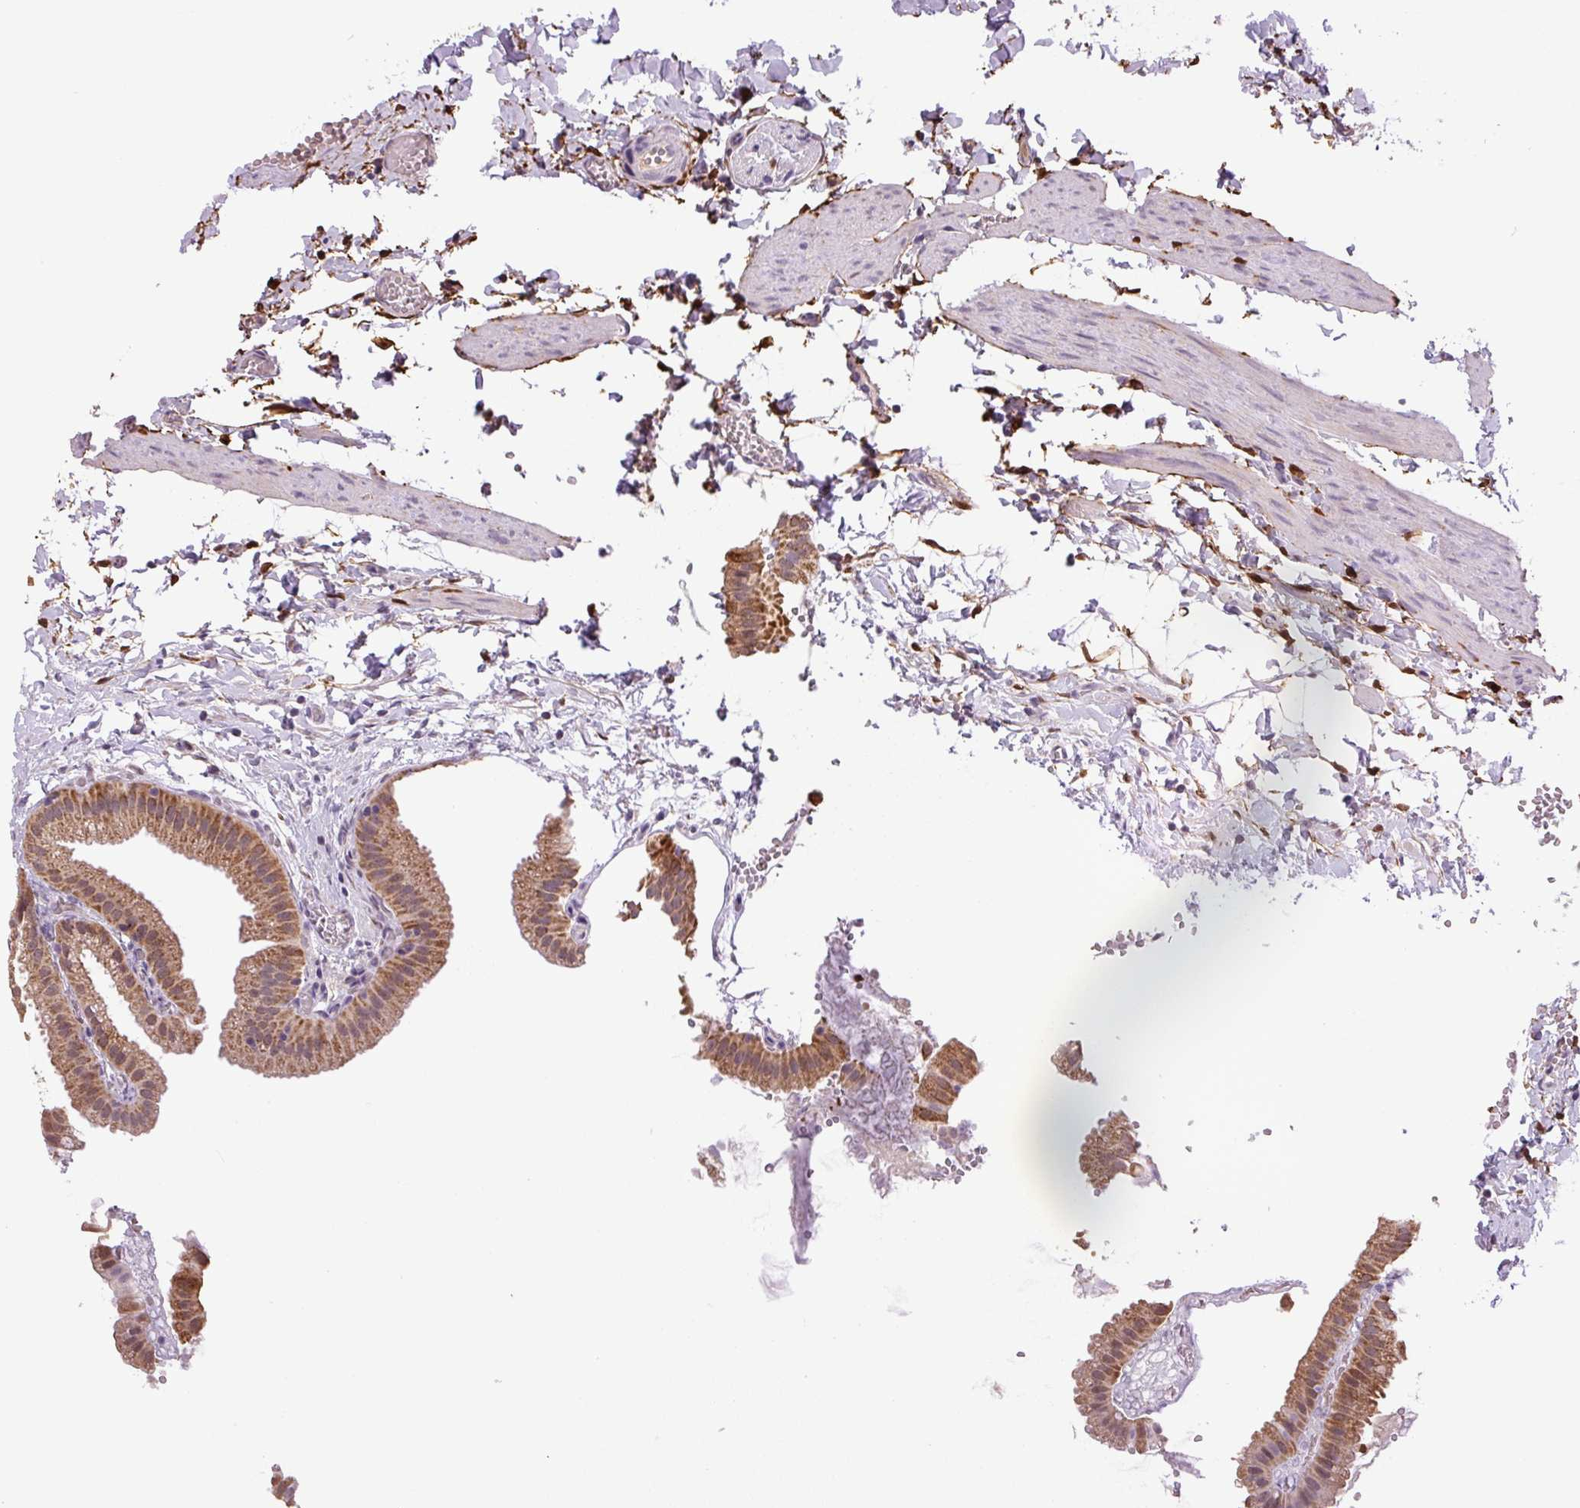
{"staining": {"intensity": "moderate", "quantity": ">75%", "location": "cytoplasmic/membranous"}, "tissue": "gallbladder", "cell_type": "Glandular cells", "image_type": "normal", "snomed": [{"axis": "morphology", "description": "Normal tissue, NOS"}, {"axis": "topography", "description": "Gallbladder"}], "caption": "Immunohistochemistry histopathology image of normal gallbladder stained for a protein (brown), which demonstrates medium levels of moderate cytoplasmic/membranous positivity in approximately >75% of glandular cells.", "gene": "SGF29", "patient": {"sex": "female", "age": 63}}